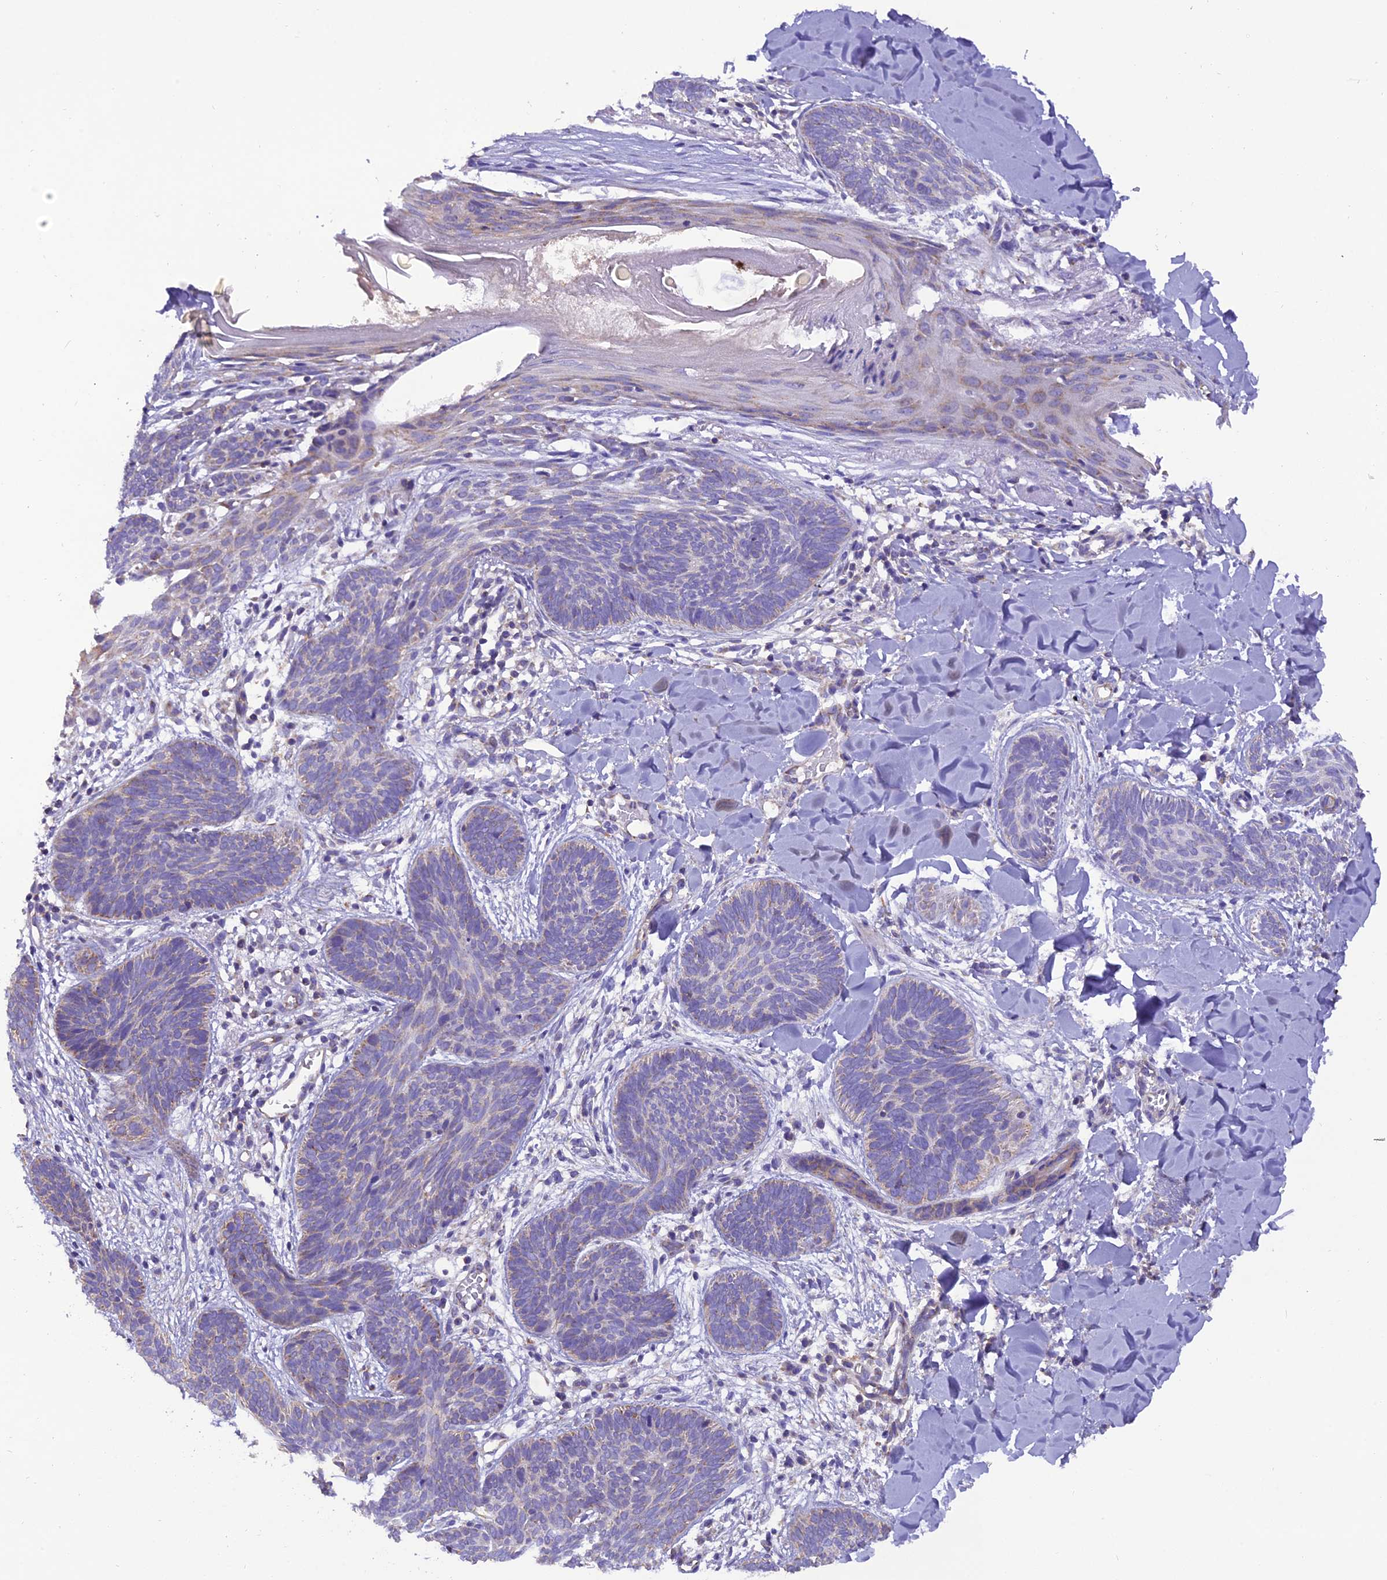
{"staining": {"intensity": "weak", "quantity": "<25%", "location": "cytoplasmic/membranous"}, "tissue": "skin cancer", "cell_type": "Tumor cells", "image_type": "cancer", "snomed": [{"axis": "morphology", "description": "Basal cell carcinoma"}, {"axis": "topography", "description": "Skin"}], "caption": "Immunohistochemistry micrograph of skin cancer (basal cell carcinoma) stained for a protein (brown), which demonstrates no positivity in tumor cells.", "gene": "GPD1", "patient": {"sex": "female", "age": 81}}